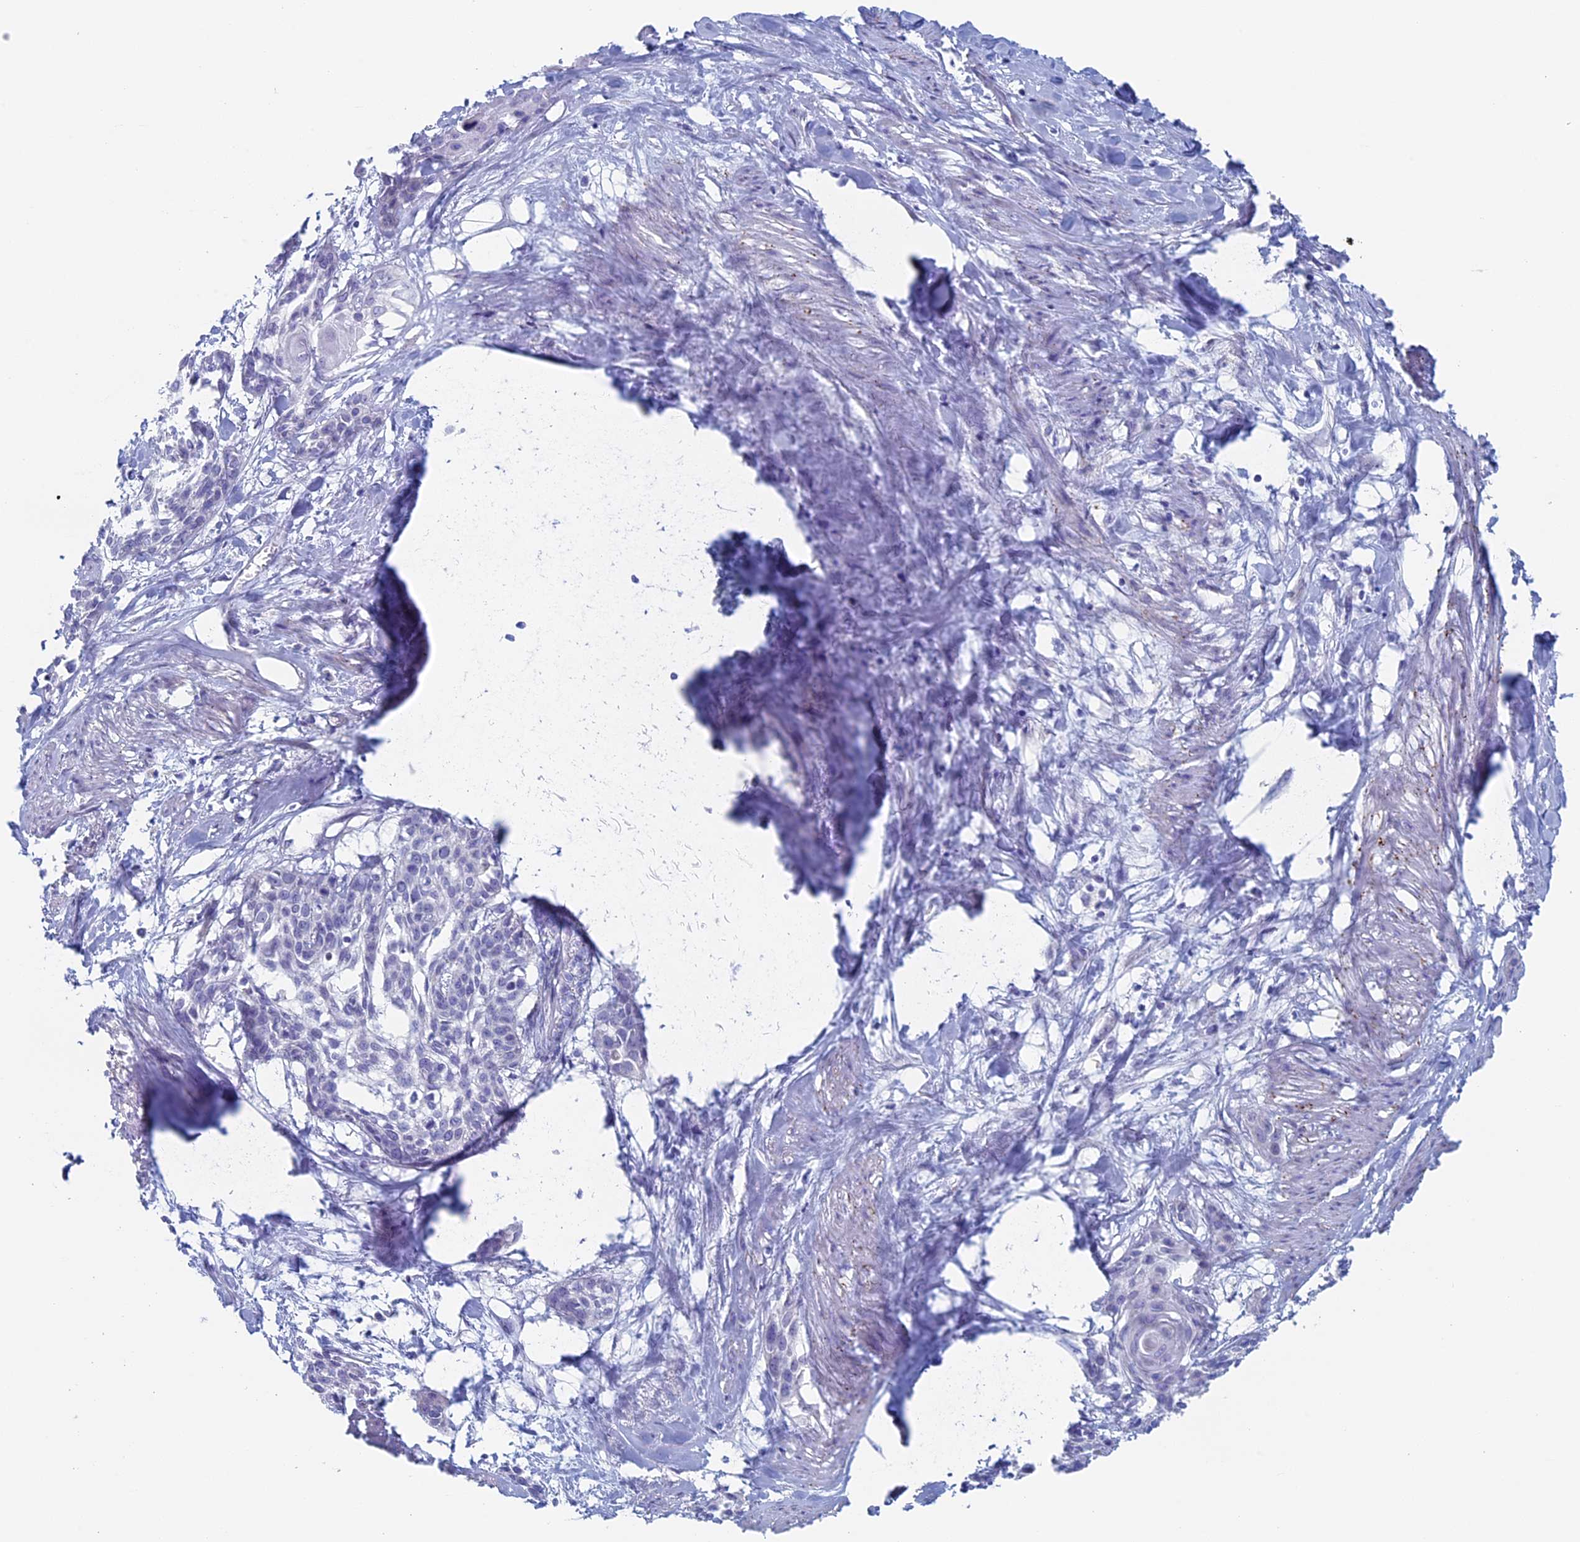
{"staining": {"intensity": "negative", "quantity": "none", "location": "none"}, "tissue": "cervical cancer", "cell_type": "Tumor cells", "image_type": "cancer", "snomed": [{"axis": "morphology", "description": "Squamous cell carcinoma, NOS"}, {"axis": "topography", "description": "Cervix"}], "caption": "Immunohistochemical staining of cervical cancer reveals no significant staining in tumor cells. (Brightfield microscopy of DAB immunohistochemistry (IHC) at high magnification).", "gene": "MAGEB6", "patient": {"sex": "female", "age": 57}}